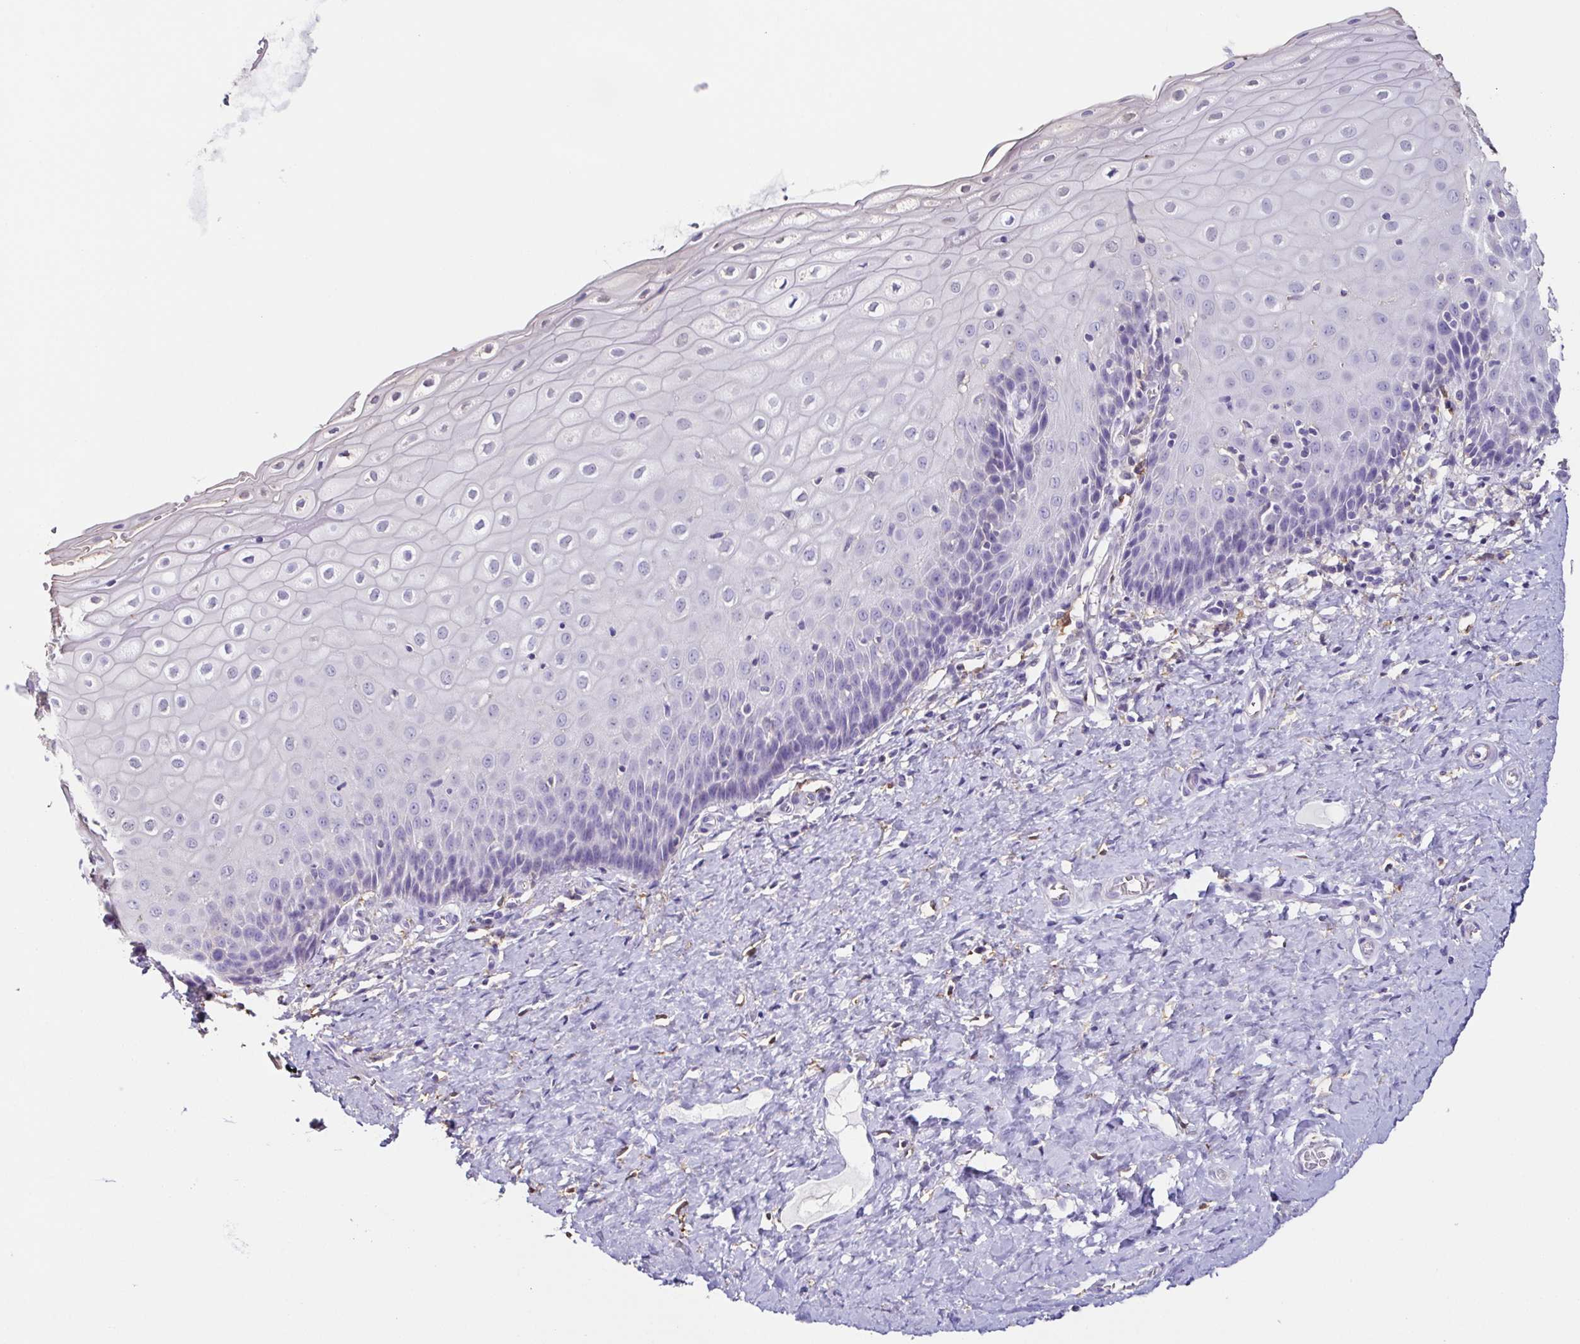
{"staining": {"intensity": "negative", "quantity": "none", "location": "none"}, "tissue": "cervix", "cell_type": "Glandular cells", "image_type": "normal", "snomed": [{"axis": "morphology", "description": "Normal tissue, NOS"}, {"axis": "topography", "description": "Cervix"}], "caption": "Immunohistochemistry (IHC) photomicrograph of normal cervix stained for a protein (brown), which shows no expression in glandular cells. The staining is performed using DAB (3,3'-diaminobenzidine) brown chromogen with nuclei counter-stained in using hematoxylin.", "gene": "ANXA10", "patient": {"sex": "female", "age": 37}}